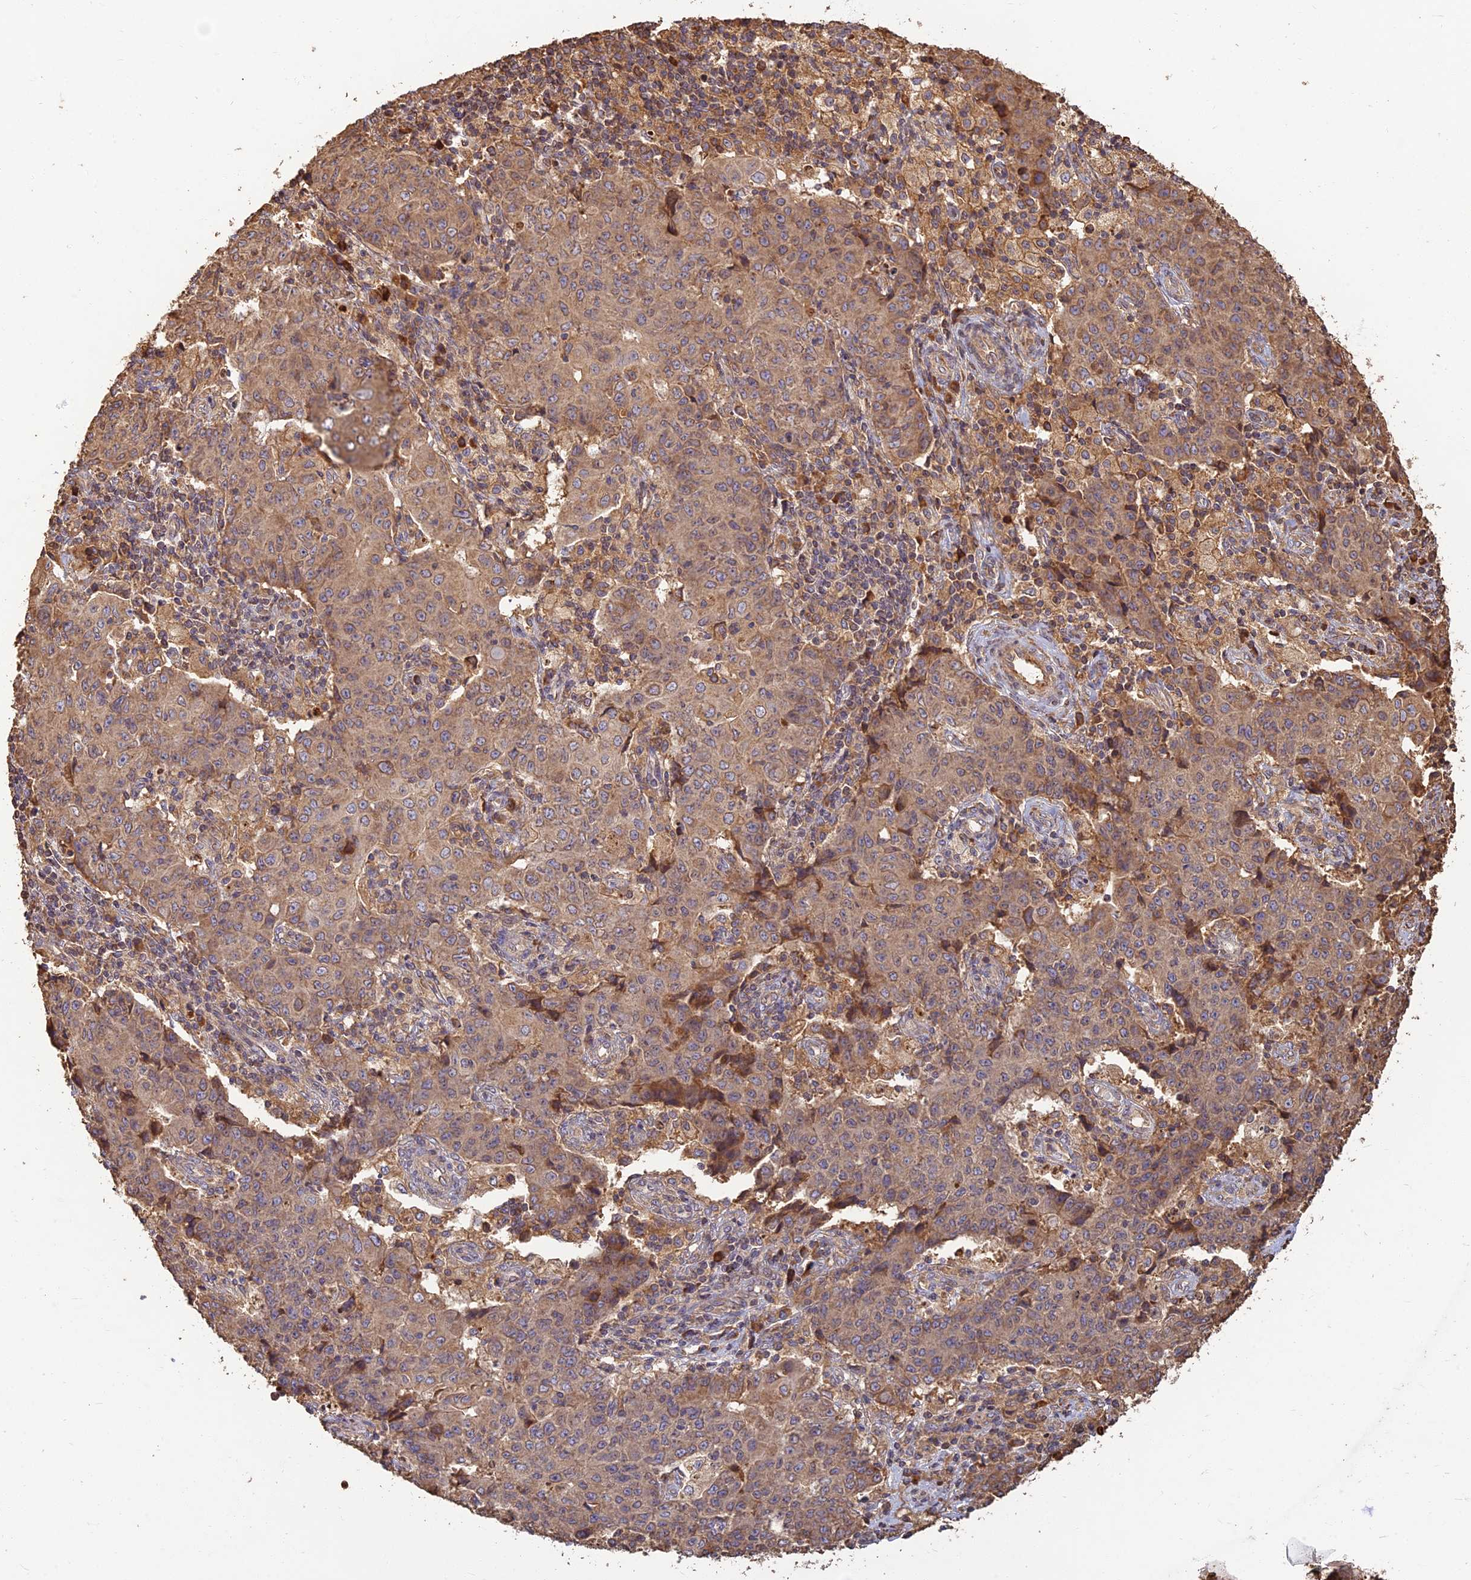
{"staining": {"intensity": "weak", "quantity": ">75%", "location": "cytoplasmic/membranous"}, "tissue": "ovarian cancer", "cell_type": "Tumor cells", "image_type": "cancer", "snomed": [{"axis": "morphology", "description": "Carcinoma, endometroid"}, {"axis": "topography", "description": "Ovary"}], "caption": "Immunohistochemistry (IHC) photomicrograph of ovarian cancer stained for a protein (brown), which exhibits low levels of weak cytoplasmic/membranous expression in approximately >75% of tumor cells.", "gene": "CORO1C", "patient": {"sex": "female", "age": 42}}